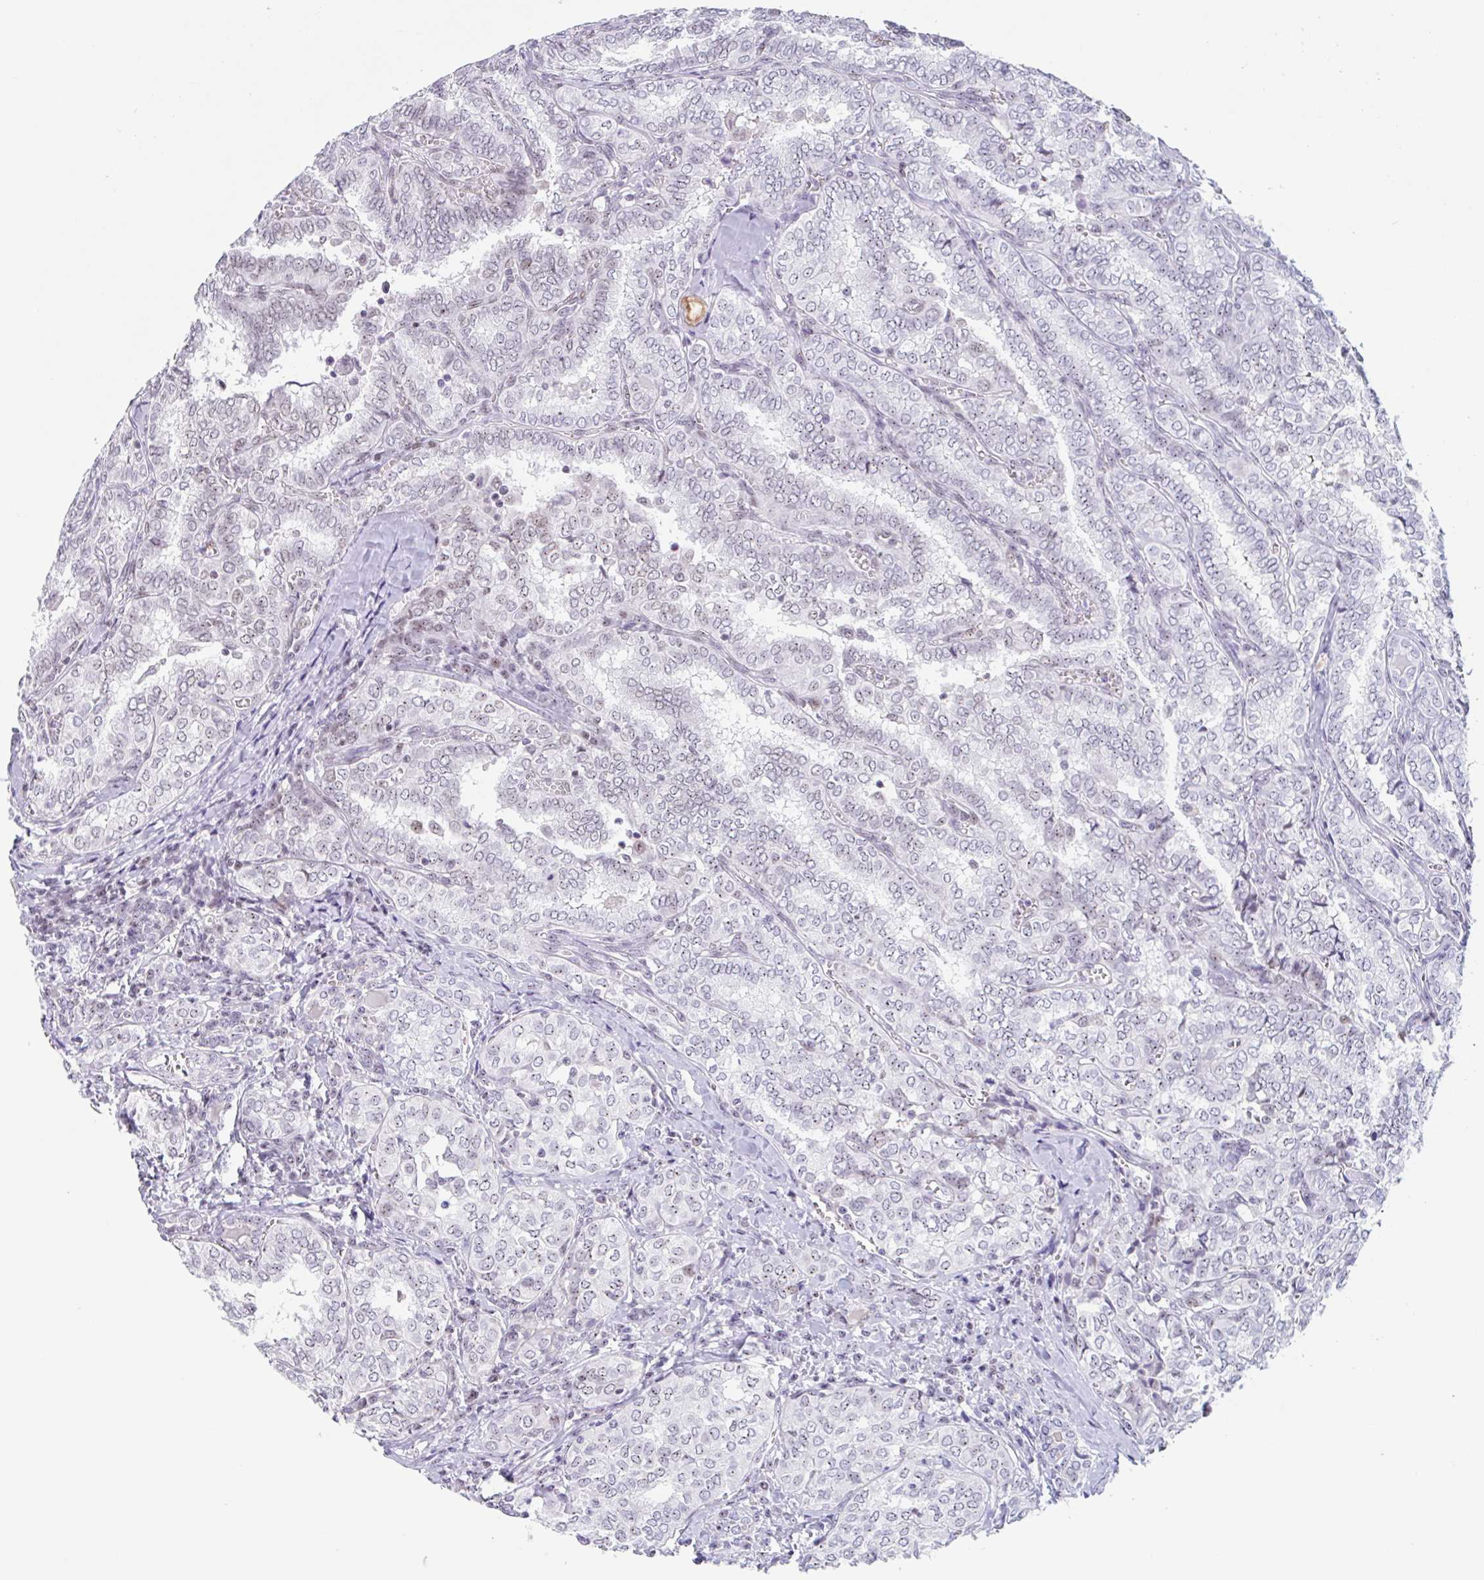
{"staining": {"intensity": "weak", "quantity": ">75%", "location": "nuclear"}, "tissue": "thyroid cancer", "cell_type": "Tumor cells", "image_type": "cancer", "snomed": [{"axis": "morphology", "description": "Papillary adenocarcinoma, NOS"}, {"axis": "topography", "description": "Thyroid gland"}], "caption": "Protein expression analysis of human papillary adenocarcinoma (thyroid) reveals weak nuclear expression in approximately >75% of tumor cells.", "gene": "LENG9", "patient": {"sex": "female", "age": 30}}